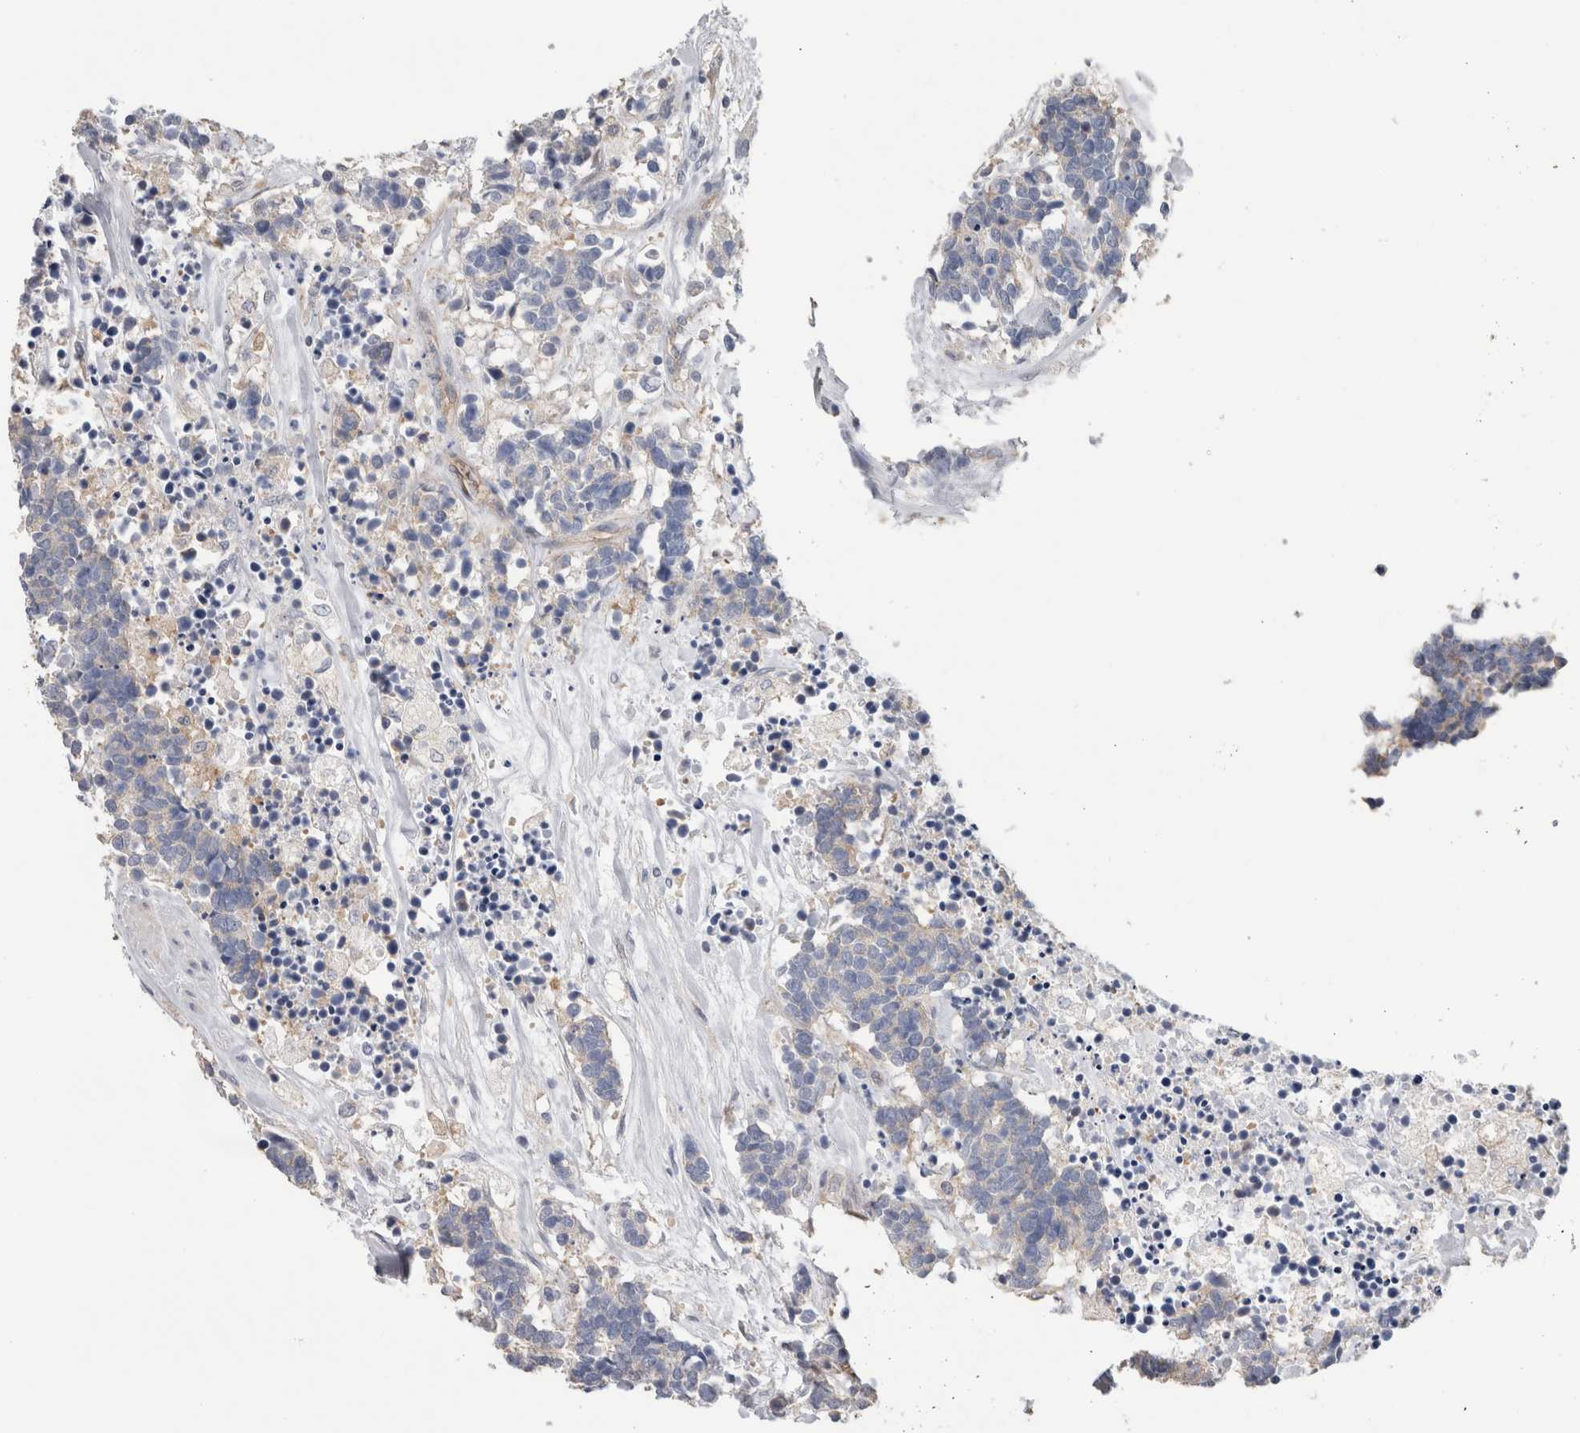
{"staining": {"intensity": "weak", "quantity": "<25%", "location": "cytoplasmic/membranous"}, "tissue": "carcinoid", "cell_type": "Tumor cells", "image_type": "cancer", "snomed": [{"axis": "morphology", "description": "Carcinoma, NOS"}, {"axis": "morphology", "description": "Carcinoid, malignant, NOS"}, {"axis": "topography", "description": "Urinary bladder"}], "caption": "Malignant carcinoid was stained to show a protein in brown. There is no significant staining in tumor cells. (Immunohistochemistry, brightfield microscopy, high magnification).", "gene": "SCRN1", "patient": {"sex": "male", "age": 57}}